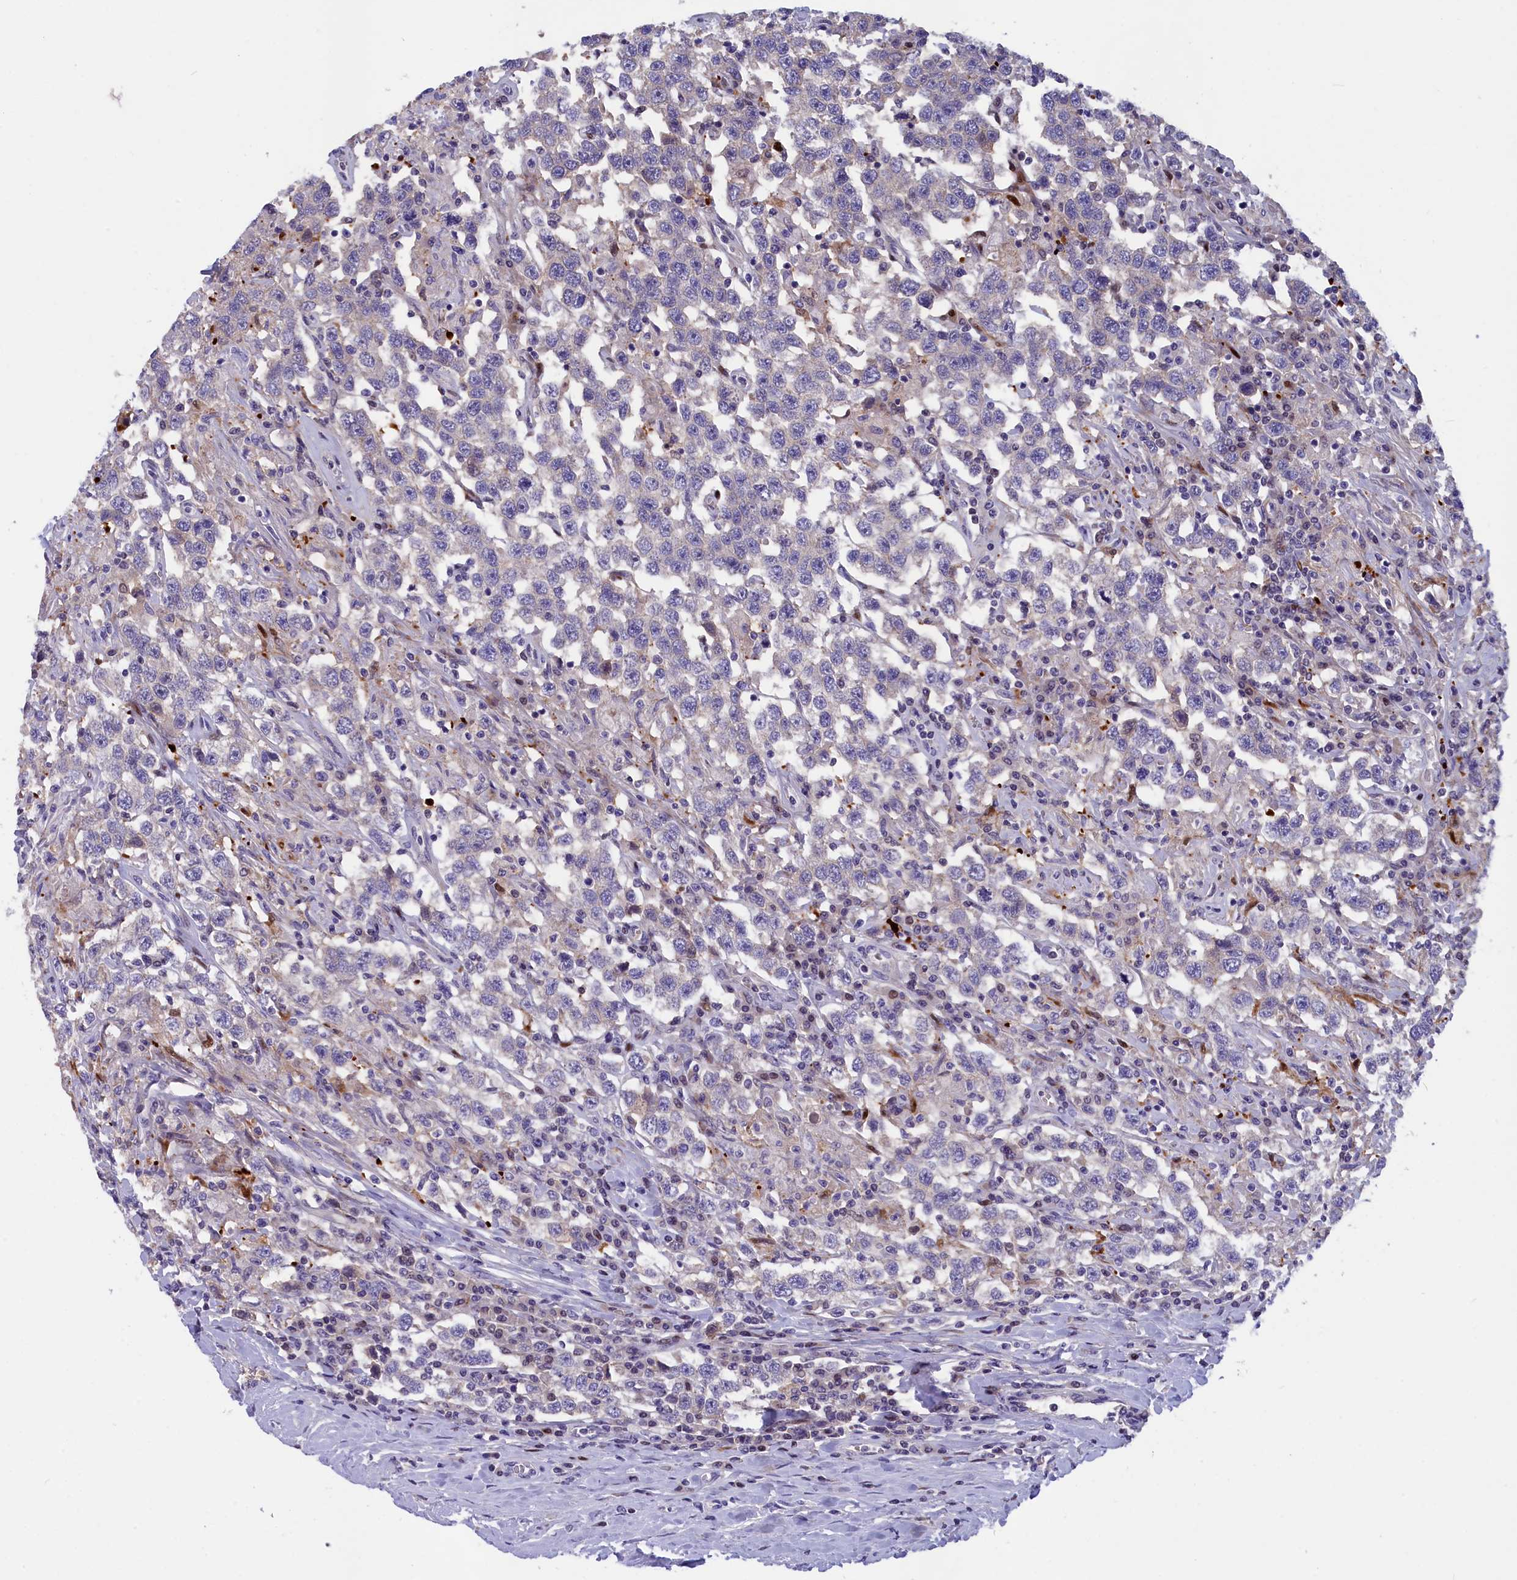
{"staining": {"intensity": "negative", "quantity": "none", "location": "none"}, "tissue": "testis cancer", "cell_type": "Tumor cells", "image_type": "cancer", "snomed": [{"axis": "morphology", "description": "Seminoma, NOS"}, {"axis": "topography", "description": "Testis"}], "caption": "Seminoma (testis) was stained to show a protein in brown. There is no significant expression in tumor cells.", "gene": "NKPD1", "patient": {"sex": "male", "age": 41}}